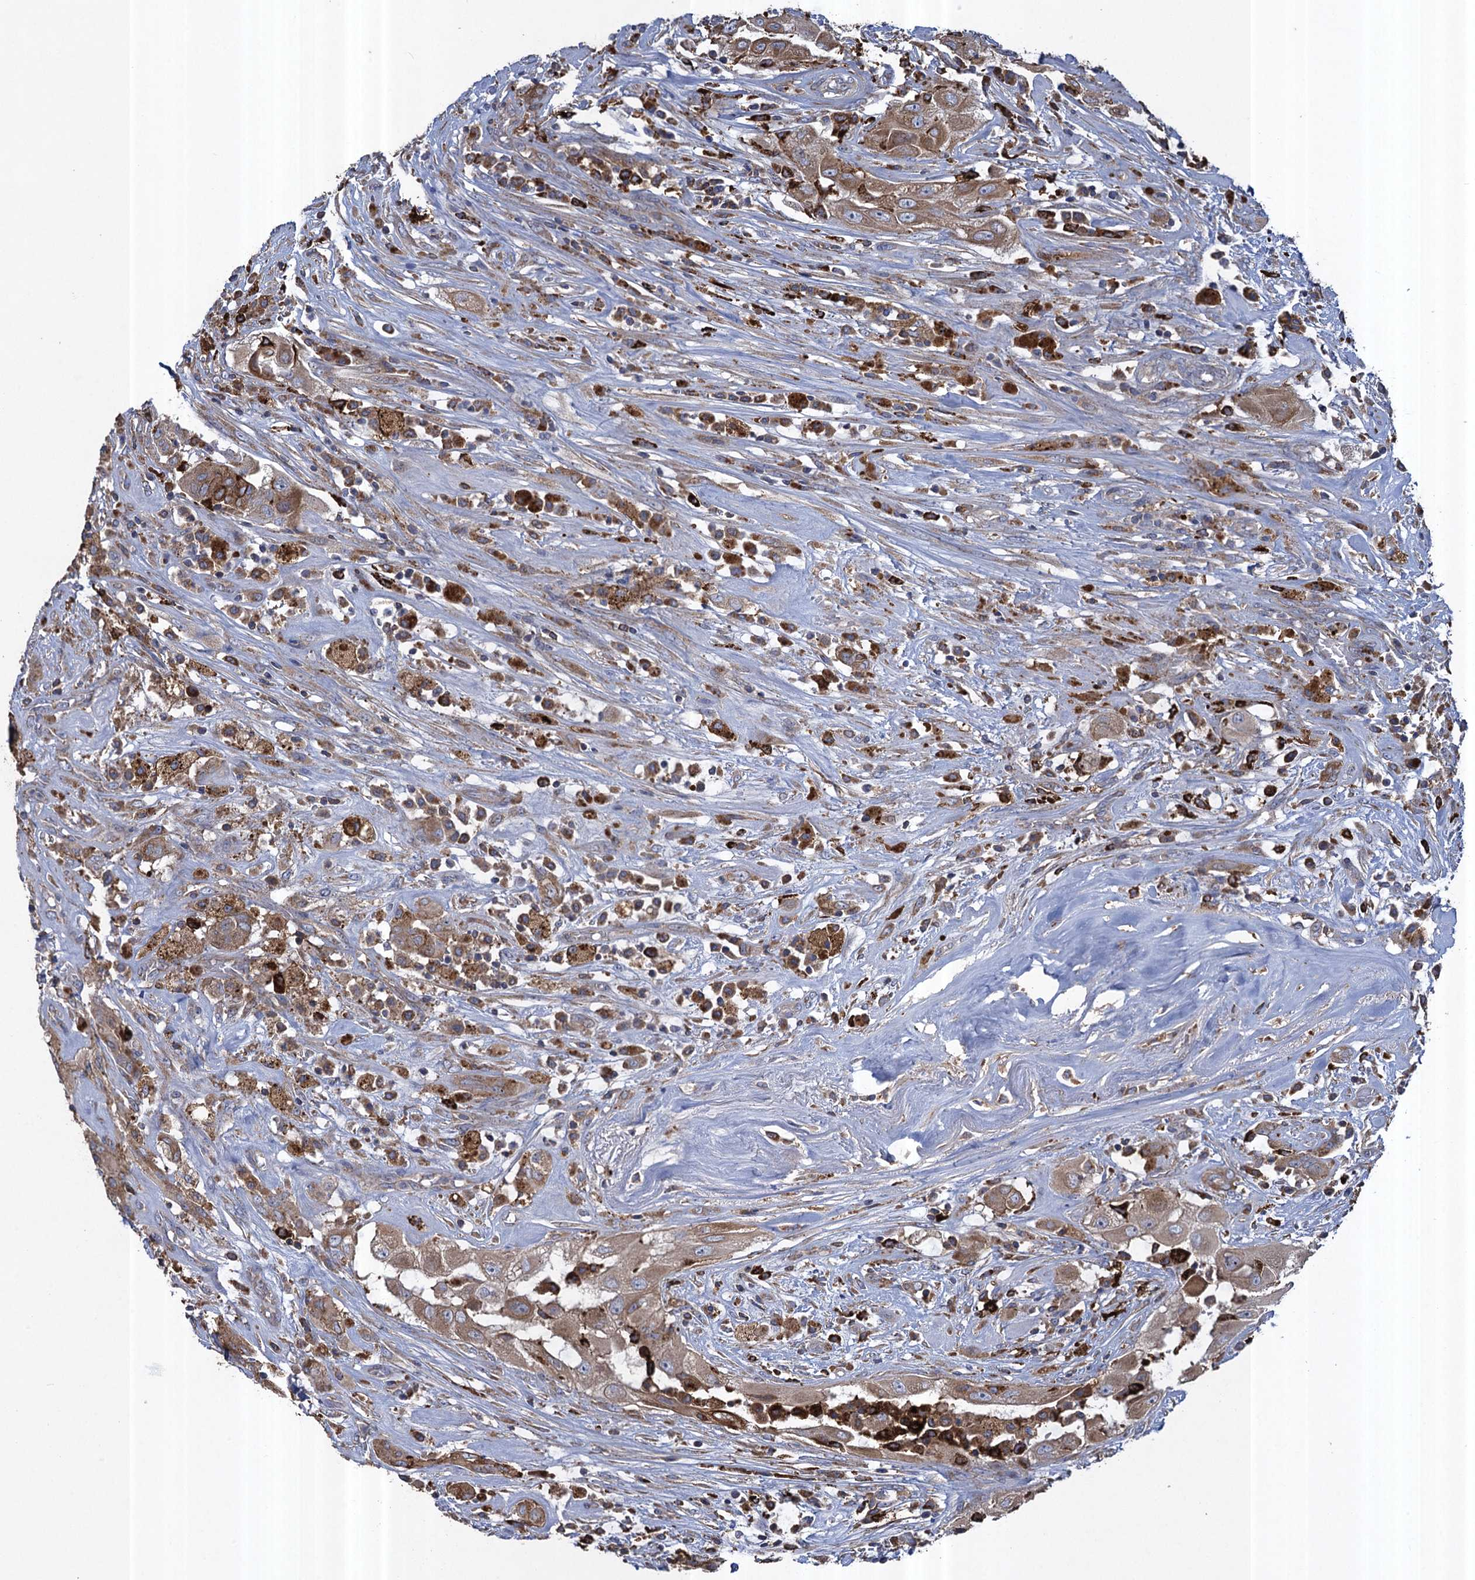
{"staining": {"intensity": "moderate", "quantity": ">75%", "location": "cytoplasmic/membranous"}, "tissue": "thyroid cancer", "cell_type": "Tumor cells", "image_type": "cancer", "snomed": [{"axis": "morphology", "description": "Papillary adenocarcinoma, NOS"}, {"axis": "topography", "description": "Thyroid gland"}], "caption": "Protein expression analysis of human thyroid papillary adenocarcinoma reveals moderate cytoplasmic/membranous positivity in approximately >75% of tumor cells.", "gene": "TXNDC11", "patient": {"sex": "female", "age": 59}}